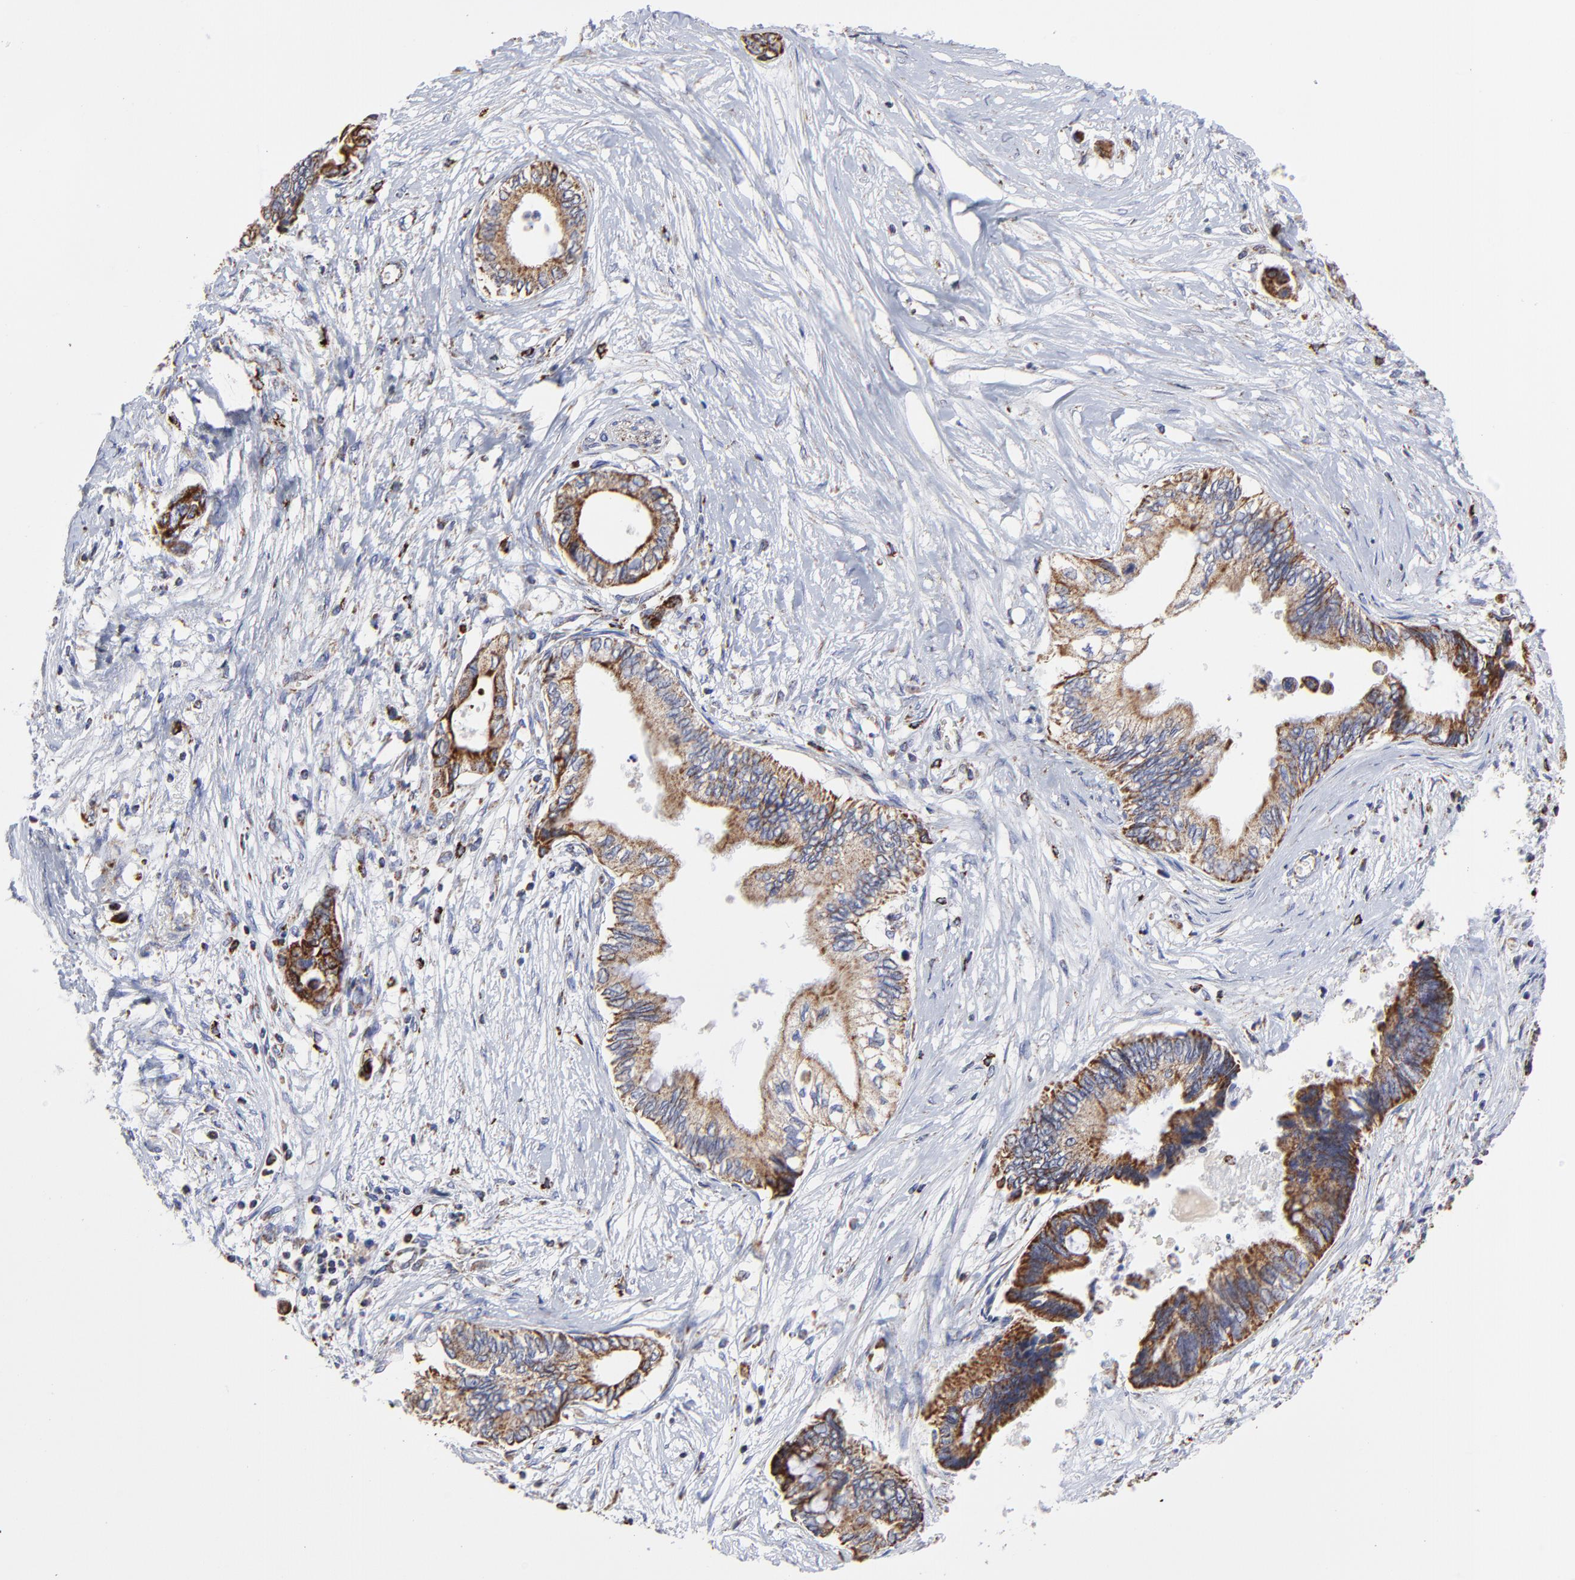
{"staining": {"intensity": "moderate", "quantity": ">75%", "location": "cytoplasmic/membranous"}, "tissue": "pancreatic cancer", "cell_type": "Tumor cells", "image_type": "cancer", "snomed": [{"axis": "morphology", "description": "Adenocarcinoma, NOS"}, {"axis": "topography", "description": "Pancreas"}], "caption": "Protein staining reveals moderate cytoplasmic/membranous expression in about >75% of tumor cells in pancreatic cancer (adenocarcinoma).", "gene": "PINK1", "patient": {"sex": "female", "age": 66}}